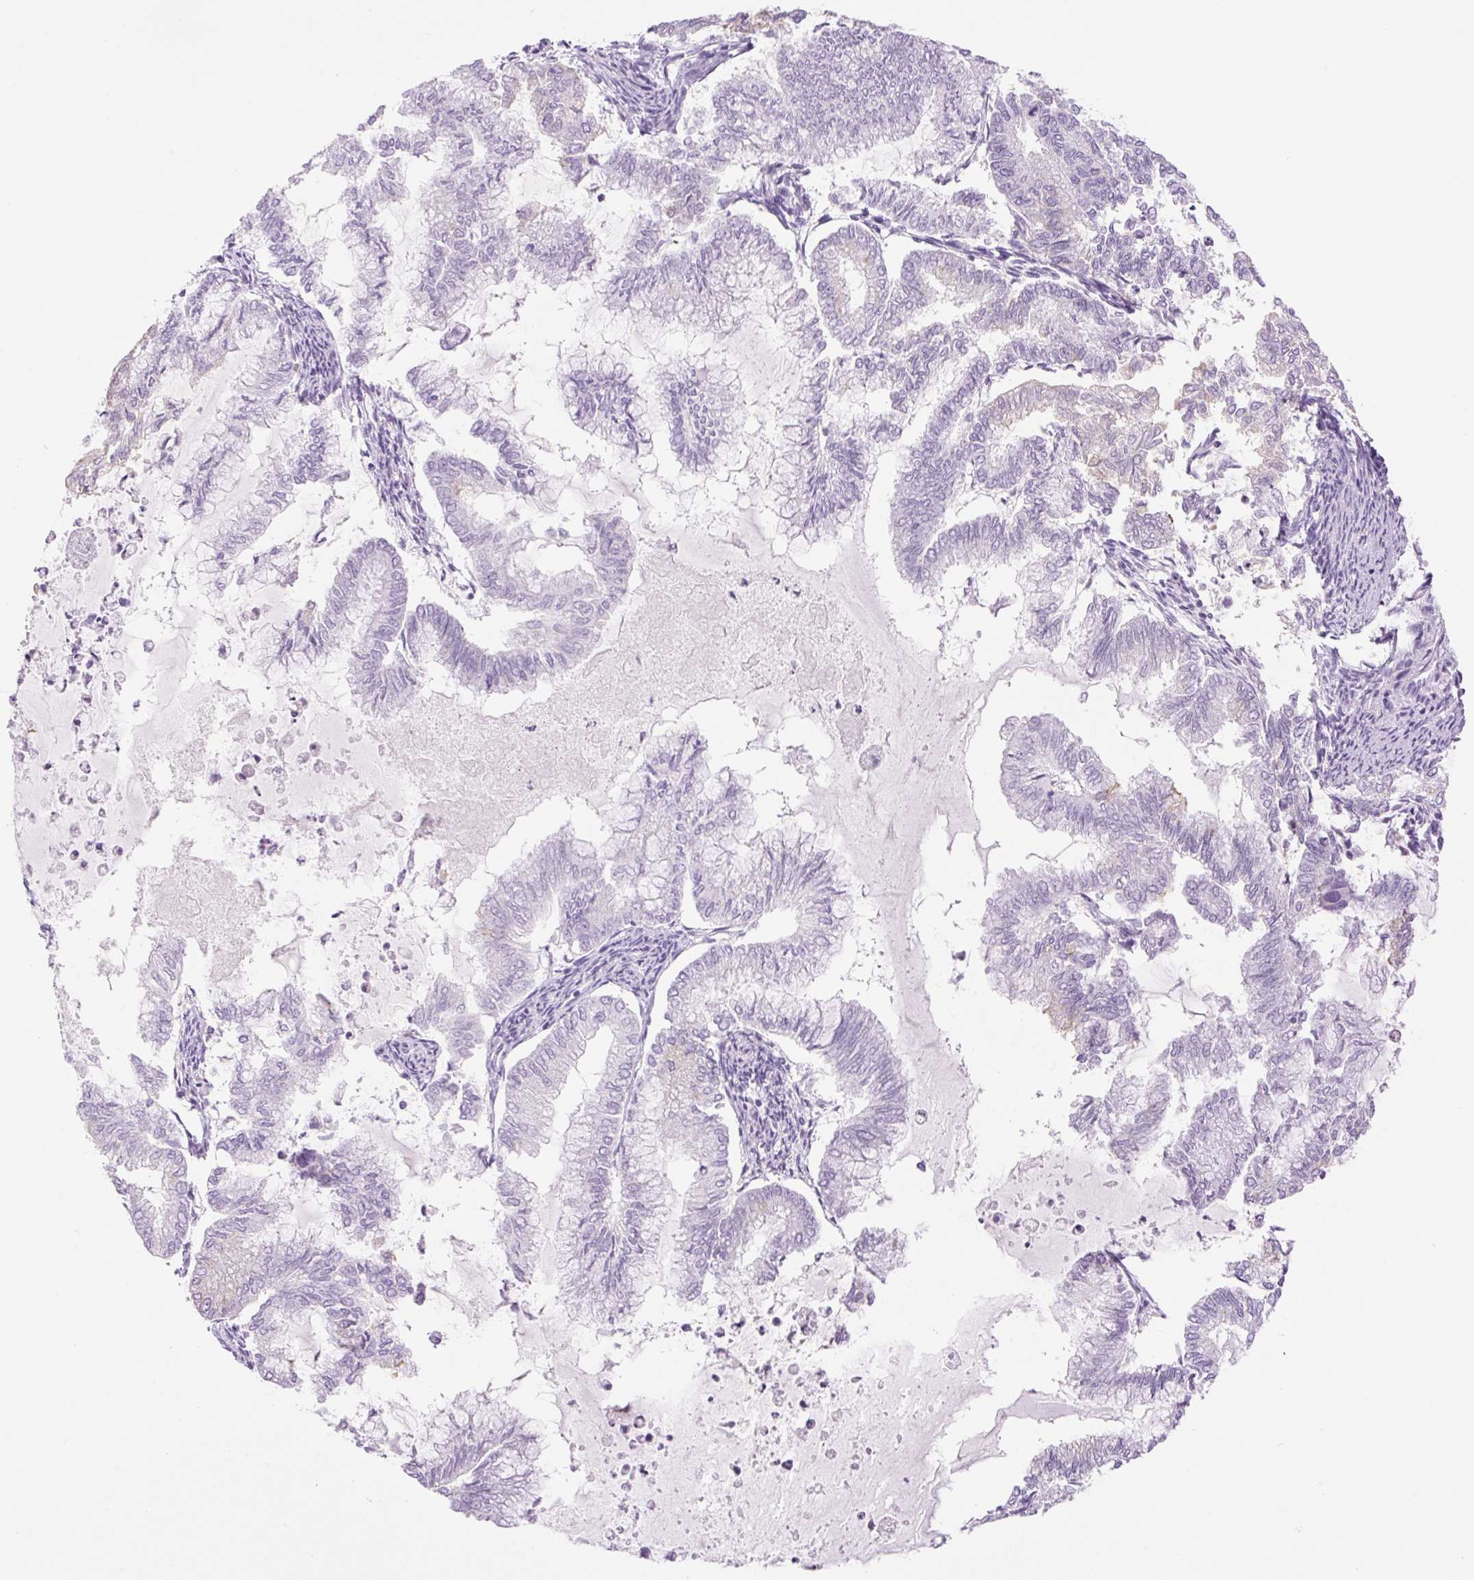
{"staining": {"intensity": "negative", "quantity": "none", "location": "none"}, "tissue": "endometrial cancer", "cell_type": "Tumor cells", "image_type": "cancer", "snomed": [{"axis": "morphology", "description": "Adenocarcinoma, NOS"}, {"axis": "topography", "description": "Endometrium"}], "caption": "Endometrial adenocarcinoma was stained to show a protein in brown. There is no significant positivity in tumor cells.", "gene": "SP140L", "patient": {"sex": "female", "age": 79}}